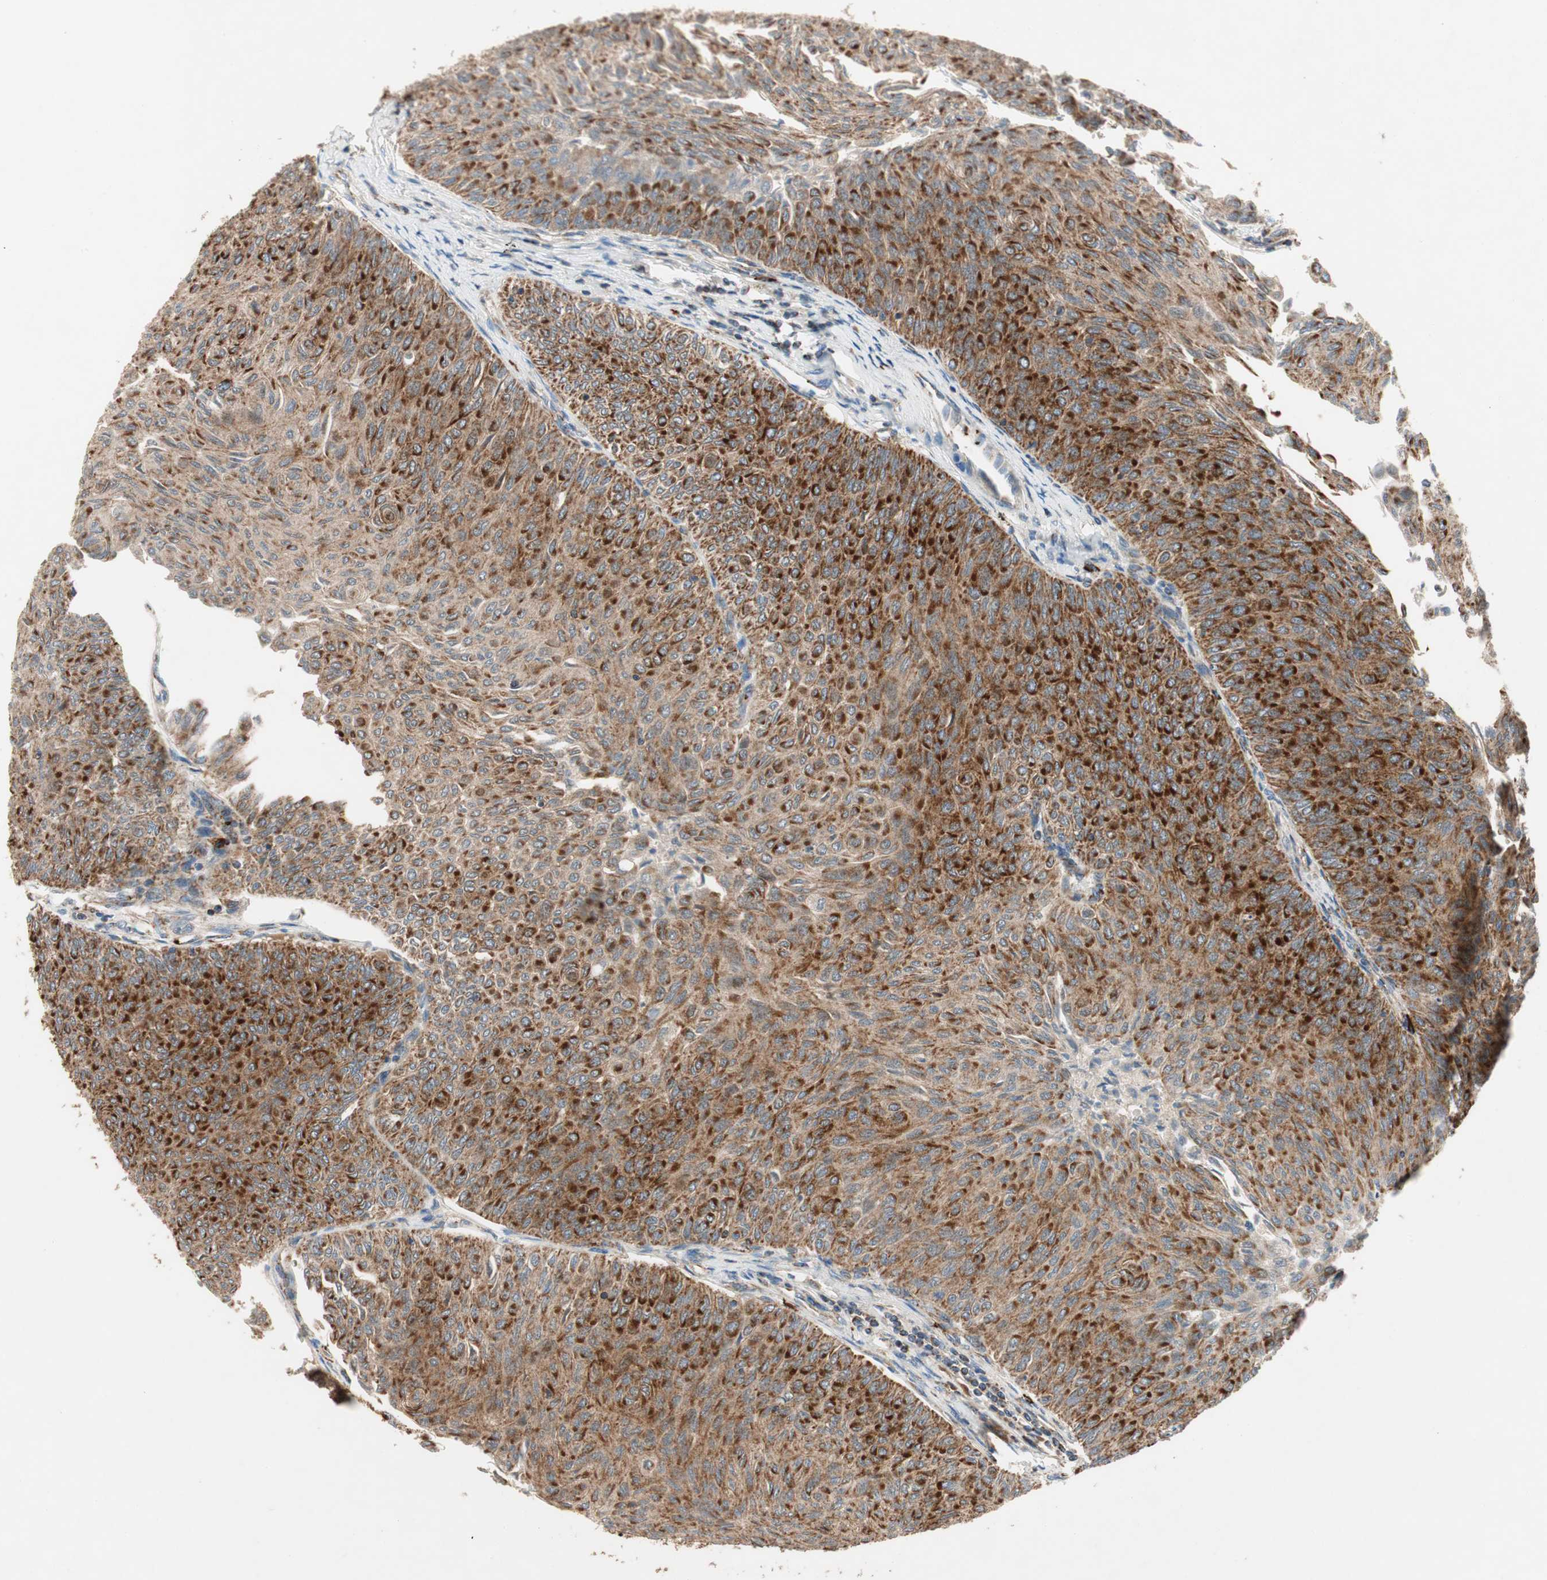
{"staining": {"intensity": "strong", "quantity": ">75%", "location": "cytoplasmic/membranous"}, "tissue": "urothelial cancer", "cell_type": "Tumor cells", "image_type": "cancer", "snomed": [{"axis": "morphology", "description": "Urothelial carcinoma, Low grade"}, {"axis": "topography", "description": "Urinary bladder"}], "caption": "Approximately >75% of tumor cells in human urothelial cancer demonstrate strong cytoplasmic/membranous protein positivity as visualized by brown immunohistochemical staining.", "gene": "AKAP1", "patient": {"sex": "male", "age": 78}}